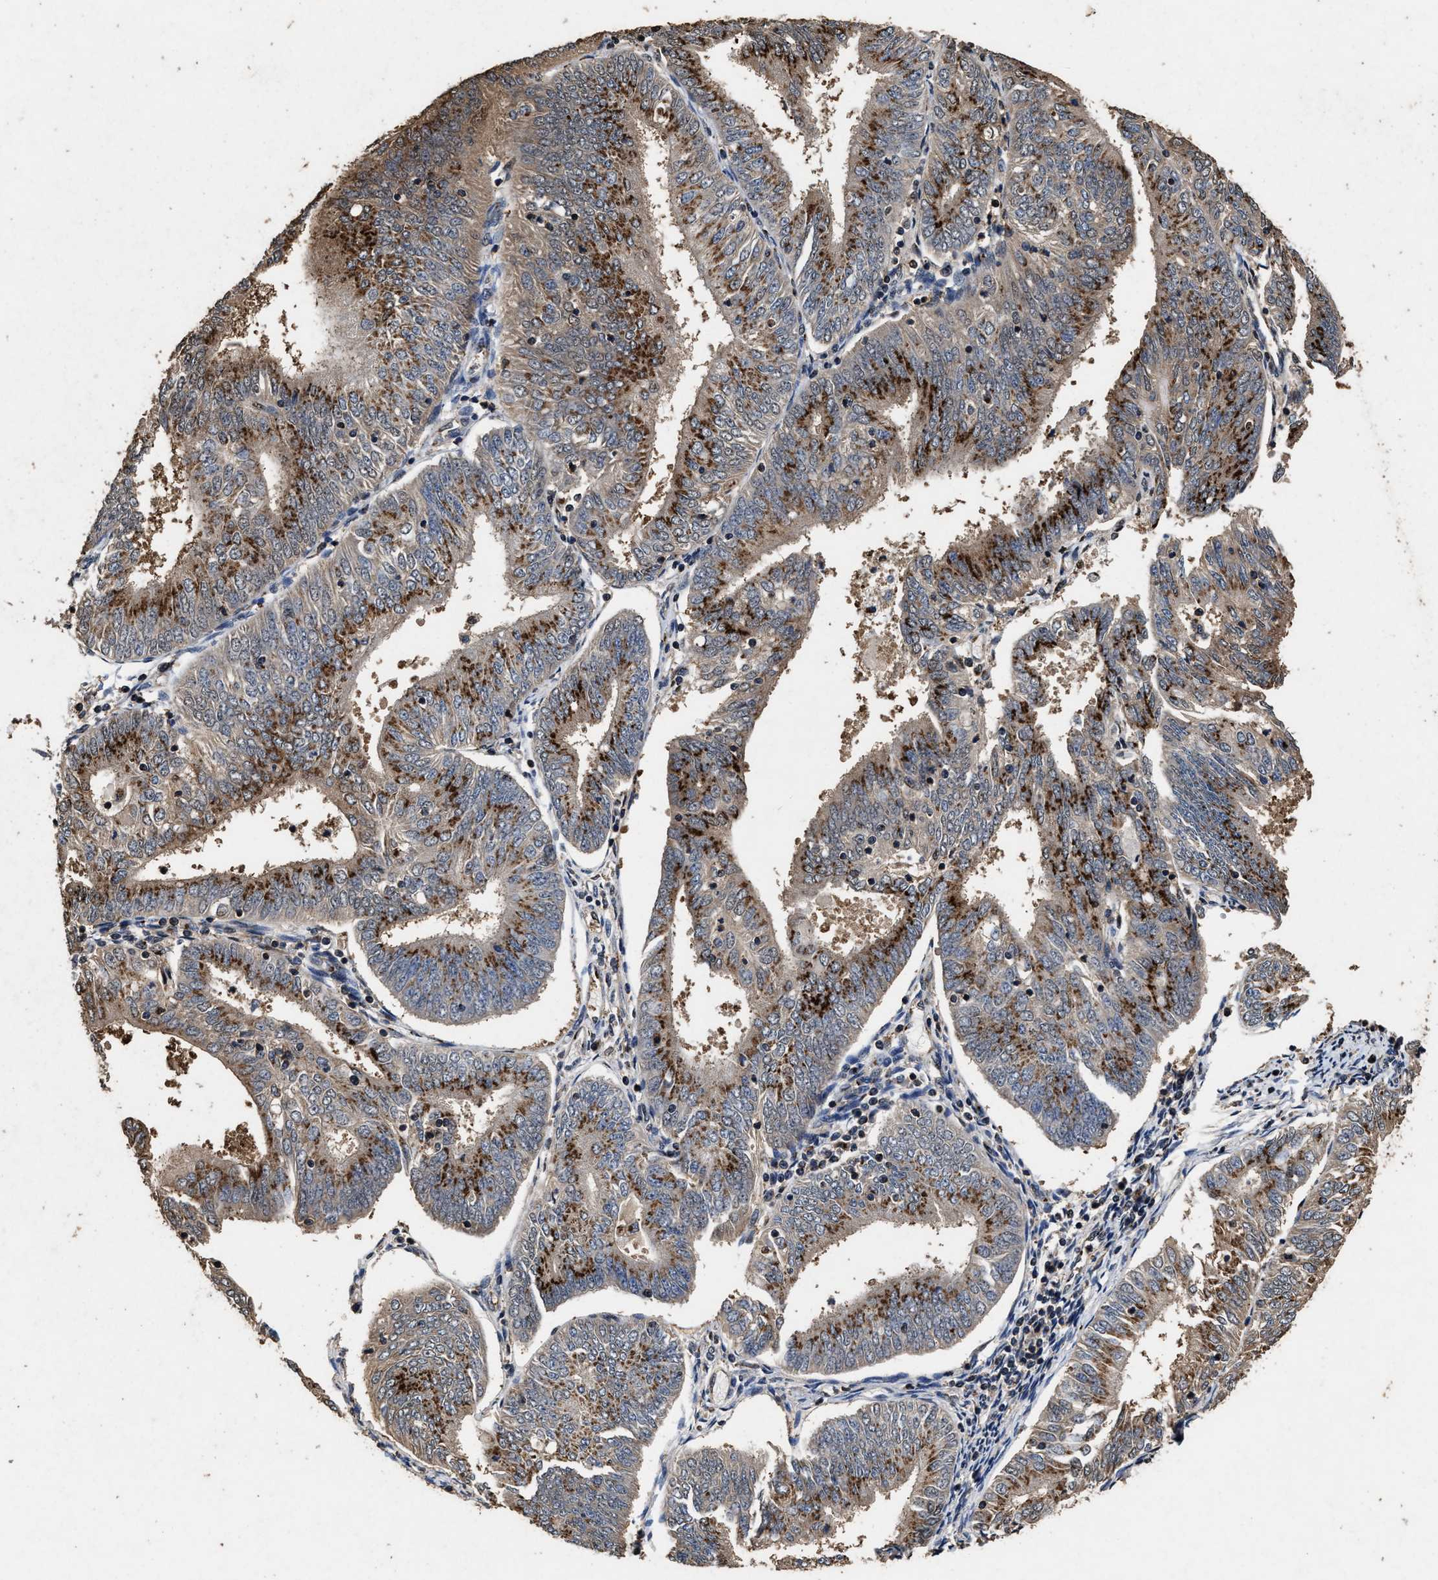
{"staining": {"intensity": "strong", "quantity": ">75%", "location": "cytoplasmic/membranous"}, "tissue": "endometrial cancer", "cell_type": "Tumor cells", "image_type": "cancer", "snomed": [{"axis": "morphology", "description": "Adenocarcinoma, NOS"}, {"axis": "topography", "description": "Endometrium"}], "caption": "A histopathology image of endometrial cancer (adenocarcinoma) stained for a protein exhibits strong cytoplasmic/membranous brown staining in tumor cells.", "gene": "TPST2", "patient": {"sex": "female", "age": 58}}